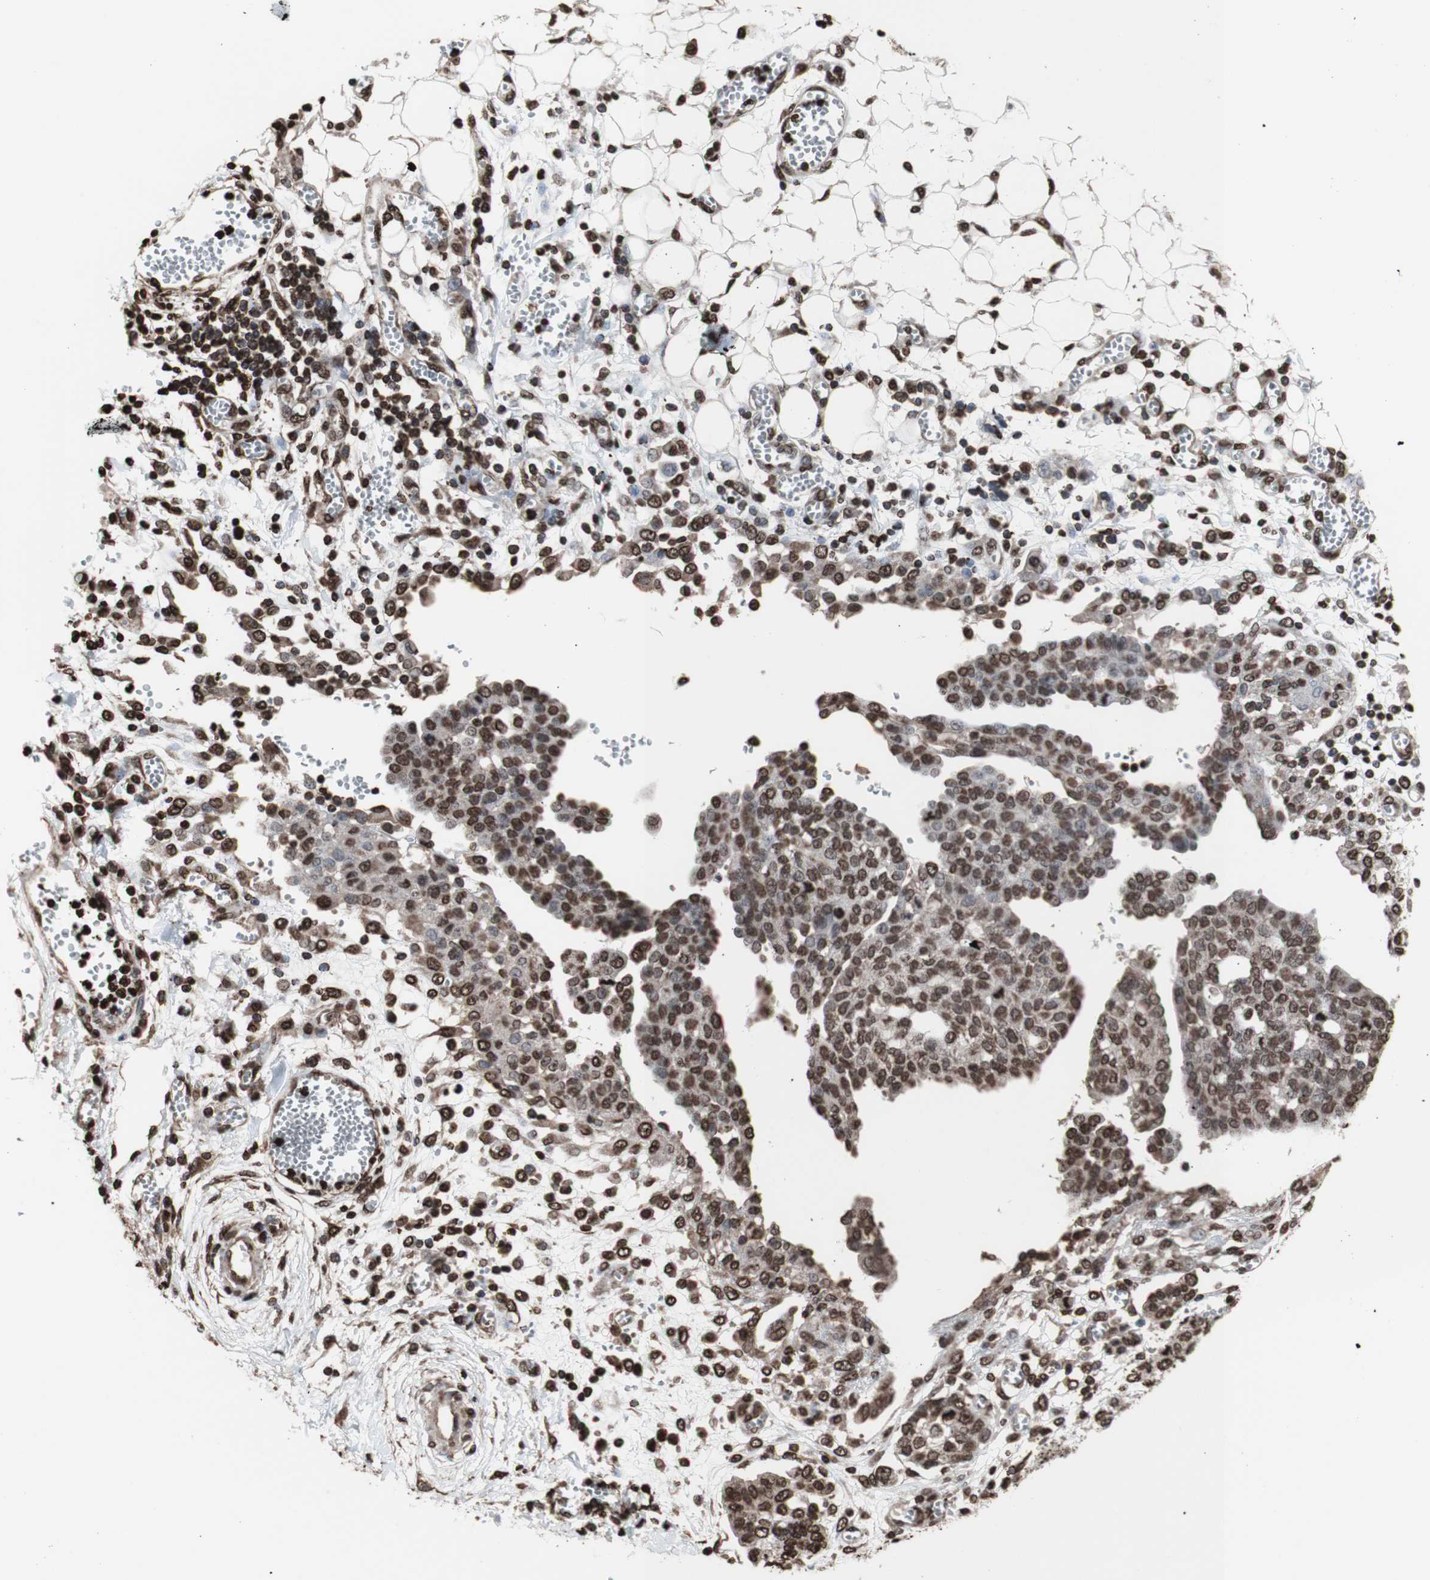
{"staining": {"intensity": "moderate", "quantity": ">75%", "location": "nuclear"}, "tissue": "ovarian cancer", "cell_type": "Tumor cells", "image_type": "cancer", "snomed": [{"axis": "morphology", "description": "Cystadenocarcinoma, serous, NOS"}, {"axis": "topography", "description": "Soft tissue"}, {"axis": "topography", "description": "Ovary"}], "caption": "A brown stain highlights moderate nuclear staining of a protein in human serous cystadenocarcinoma (ovarian) tumor cells.", "gene": "SNAI2", "patient": {"sex": "female", "age": 57}}